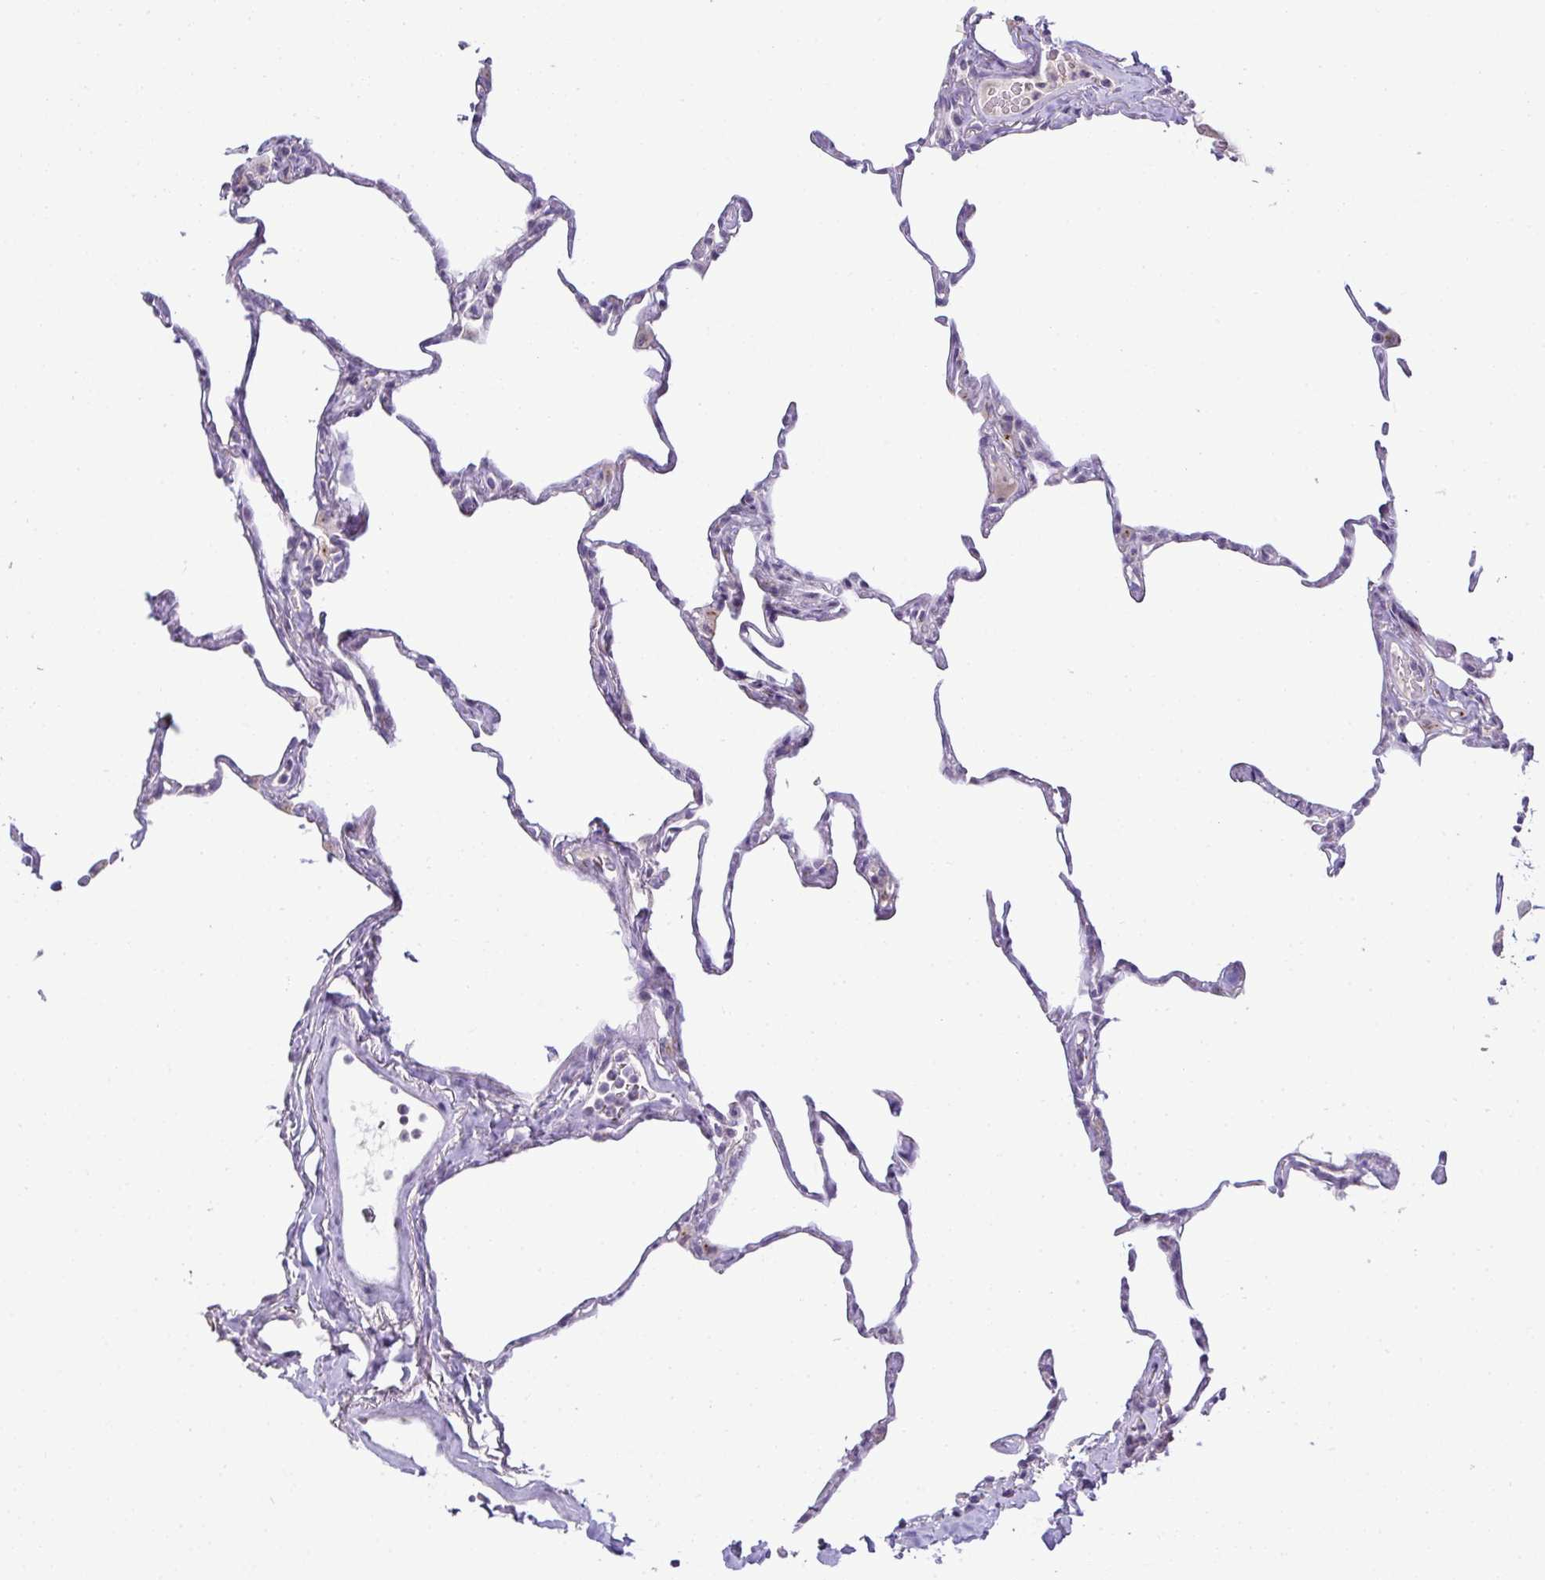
{"staining": {"intensity": "negative", "quantity": "none", "location": "none"}, "tissue": "lung", "cell_type": "Alveolar cells", "image_type": "normal", "snomed": [{"axis": "morphology", "description": "Normal tissue, NOS"}, {"axis": "topography", "description": "Lung"}], "caption": "Immunohistochemistry photomicrograph of unremarkable lung stained for a protein (brown), which demonstrates no expression in alveolar cells. Brightfield microscopy of immunohistochemistry stained with DAB (brown) and hematoxylin (blue), captured at high magnification.", "gene": "CMPK1", "patient": {"sex": "male", "age": 65}}